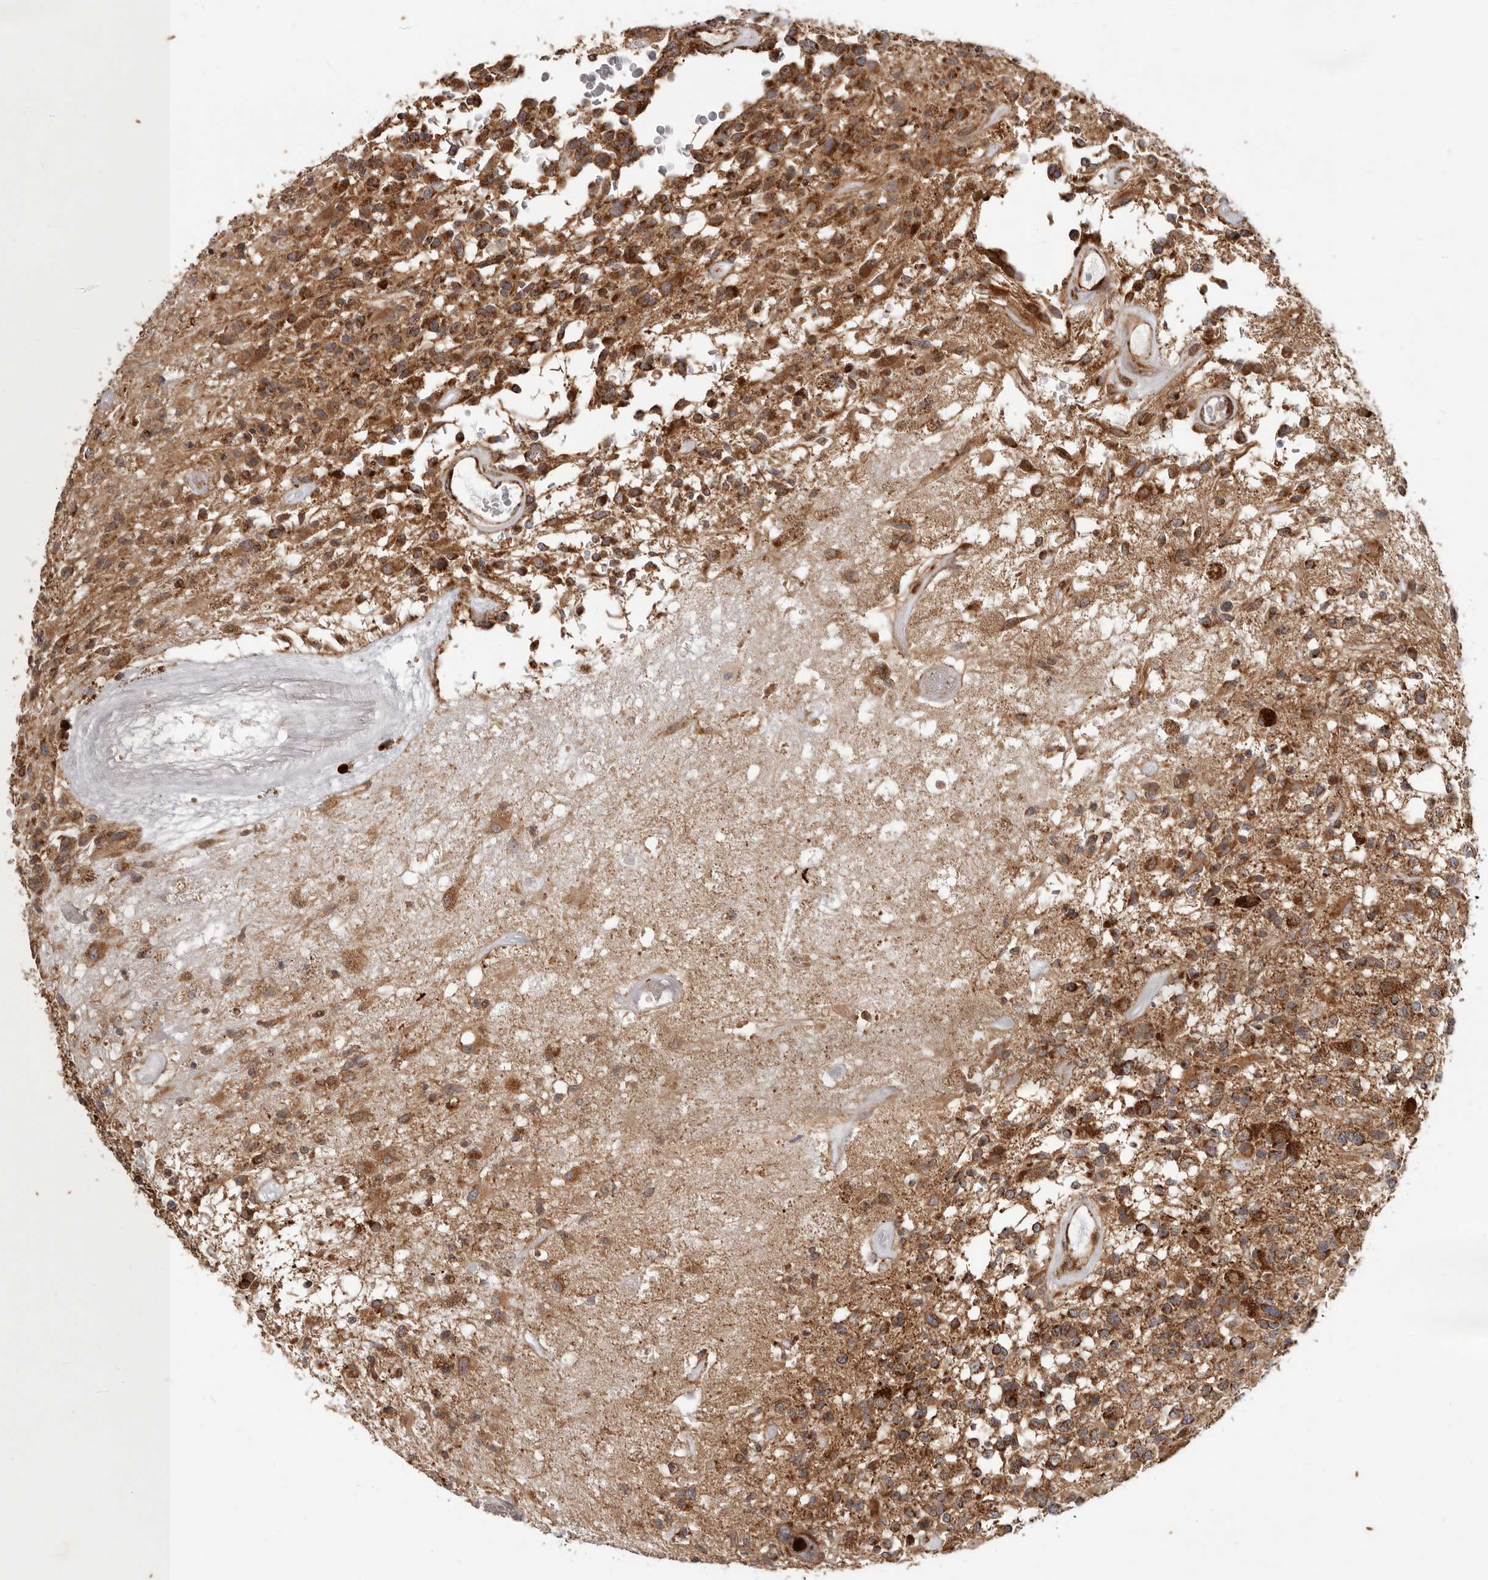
{"staining": {"intensity": "strong", "quantity": ">75%", "location": "cytoplasmic/membranous"}, "tissue": "glioma", "cell_type": "Tumor cells", "image_type": "cancer", "snomed": [{"axis": "morphology", "description": "Glioma, malignant, High grade"}, {"axis": "morphology", "description": "Glioblastoma, NOS"}, {"axis": "topography", "description": "Brain"}], "caption": "Malignant high-grade glioma tissue shows strong cytoplasmic/membranous expression in about >75% of tumor cells, visualized by immunohistochemistry.", "gene": "MRPS10", "patient": {"sex": "male", "age": 60}}